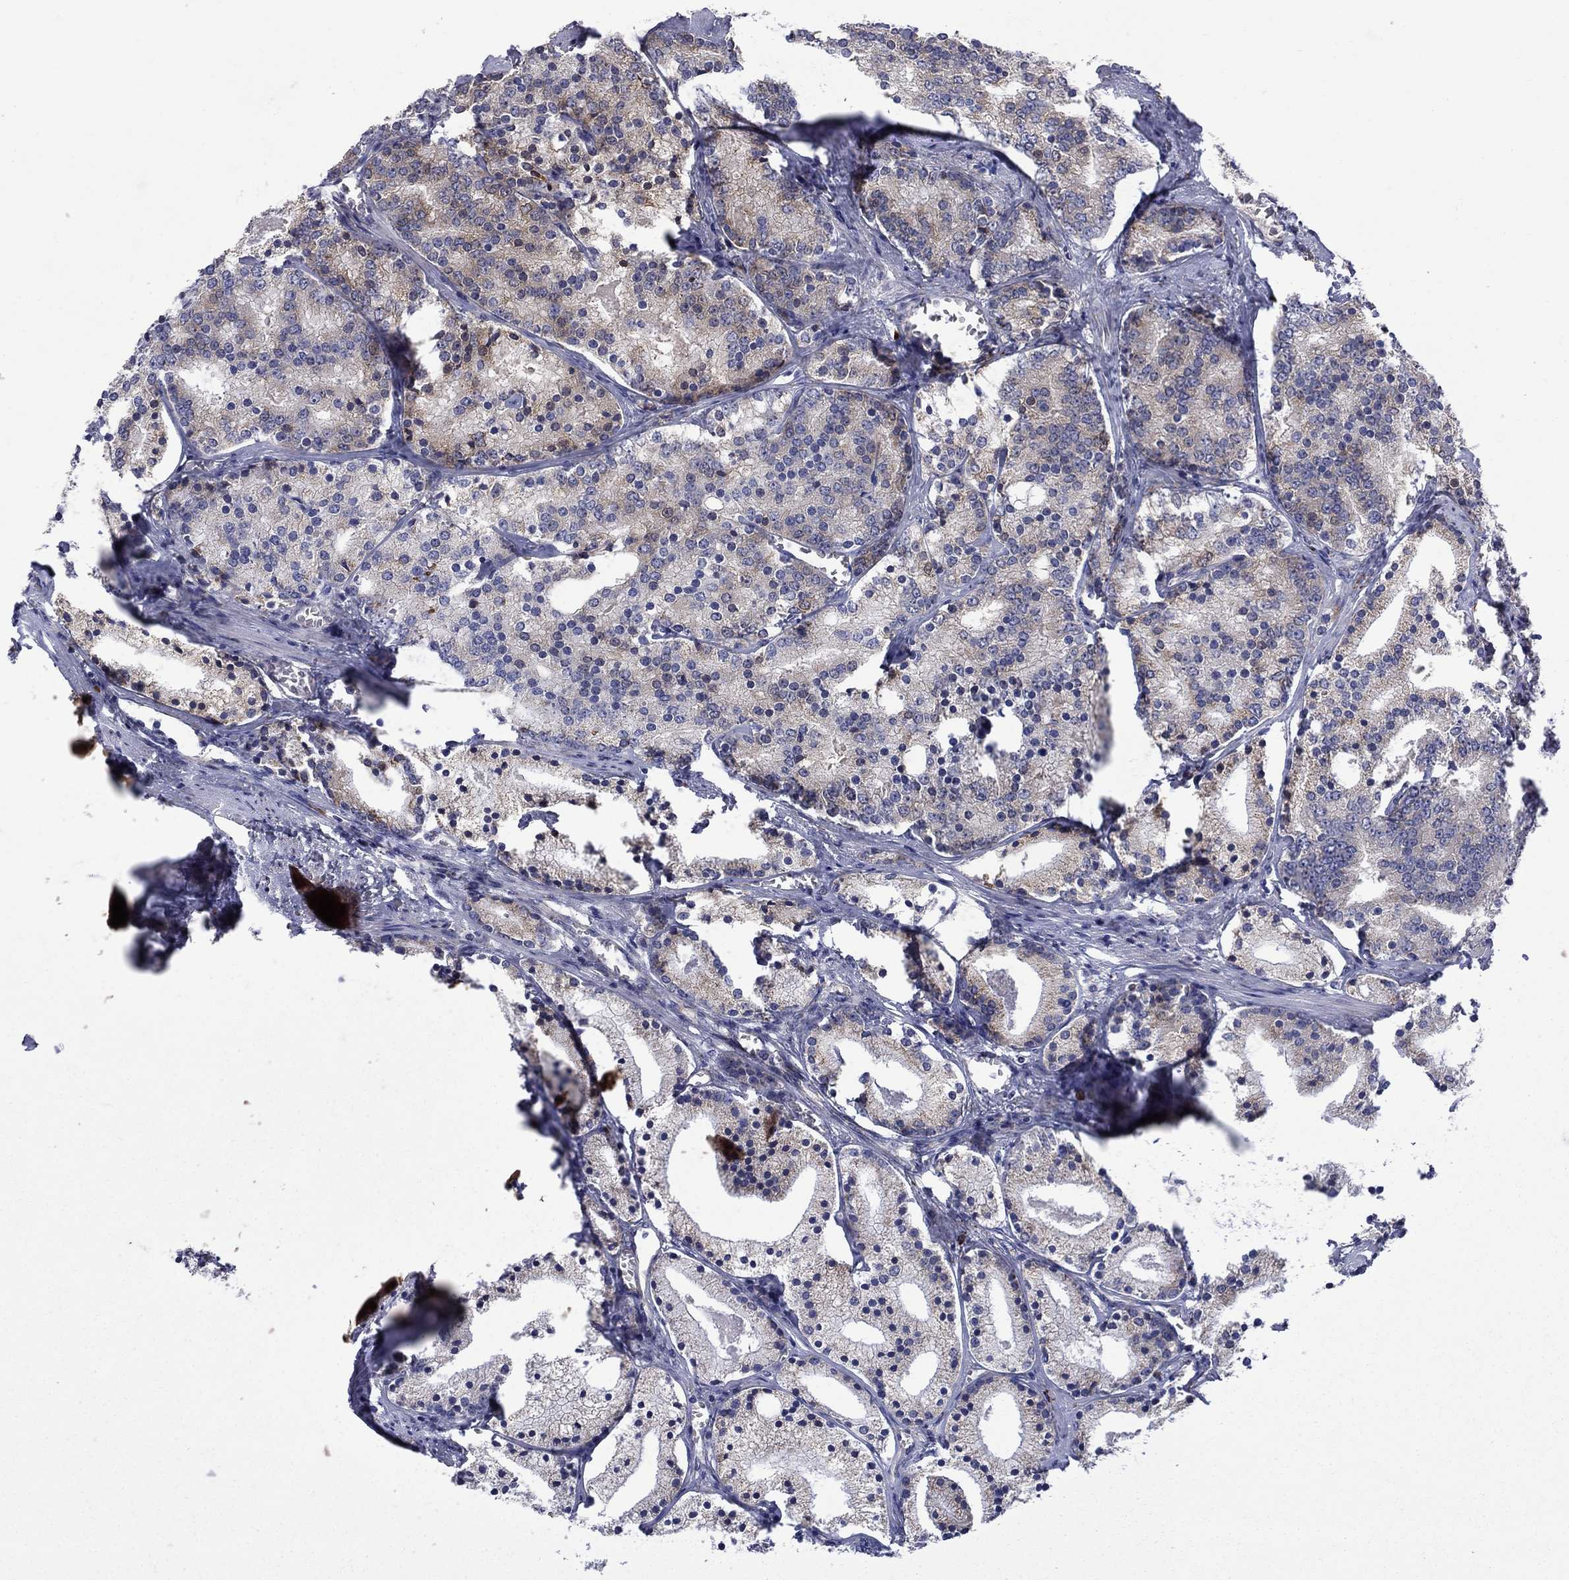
{"staining": {"intensity": "weak", "quantity": "25%-75%", "location": "cytoplasmic/membranous"}, "tissue": "prostate cancer", "cell_type": "Tumor cells", "image_type": "cancer", "snomed": [{"axis": "morphology", "description": "Adenocarcinoma, NOS"}, {"axis": "topography", "description": "Prostate"}], "caption": "This photomicrograph reveals immunohistochemistry (IHC) staining of prostate cancer, with low weak cytoplasmic/membranous expression in approximately 25%-75% of tumor cells.", "gene": "ASNS", "patient": {"sex": "male", "age": 69}}